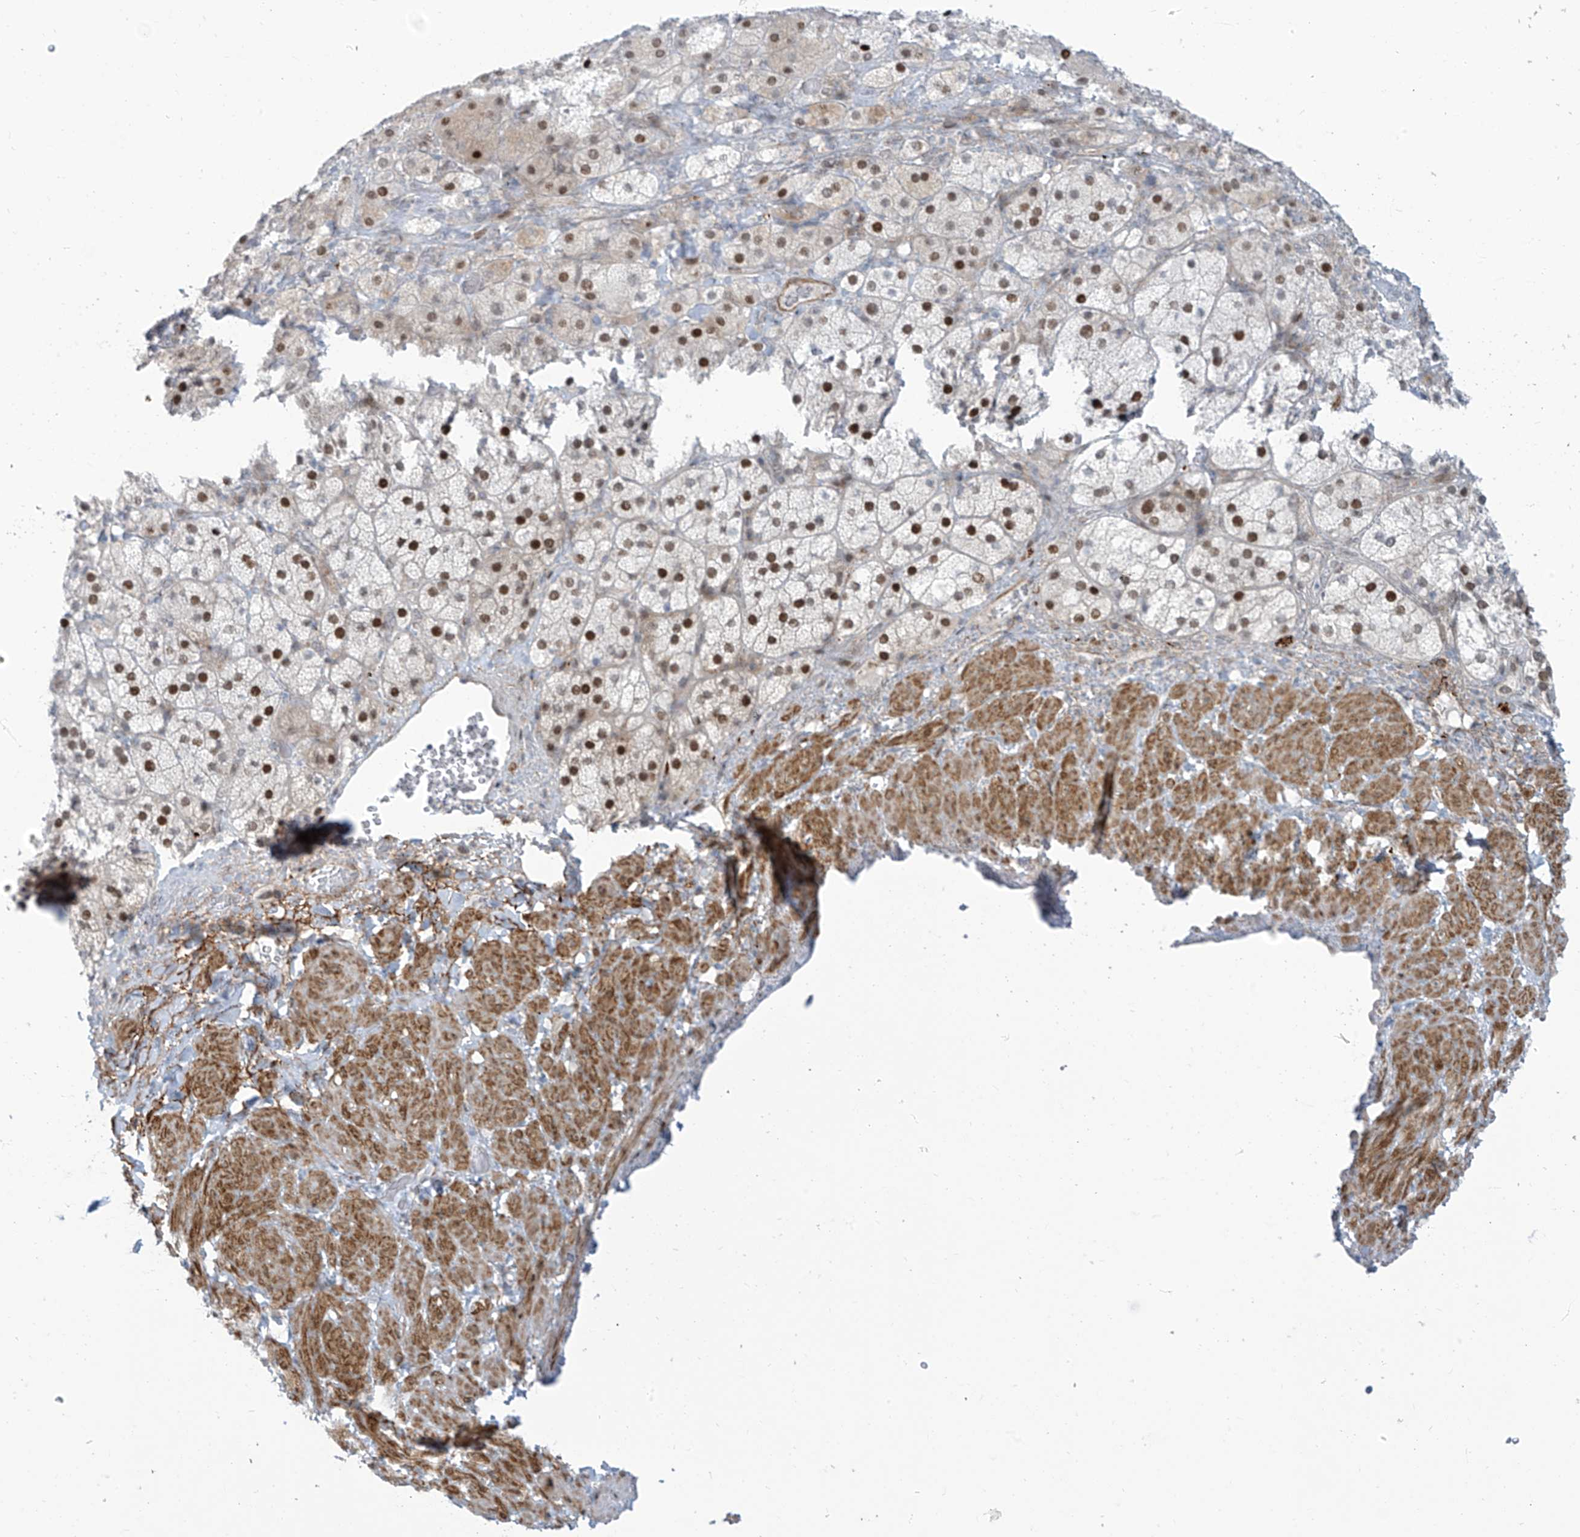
{"staining": {"intensity": "strong", "quantity": "<25%", "location": "nuclear"}, "tissue": "adrenal gland", "cell_type": "Glandular cells", "image_type": "normal", "snomed": [{"axis": "morphology", "description": "Normal tissue, NOS"}, {"axis": "topography", "description": "Adrenal gland"}], "caption": "The micrograph shows staining of normal adrenal gland, revealing strong nuclear protein expression (brown color) within glandular cells.", "gene": "LIN9", "patient": {"sex": "male", "age": 57}}